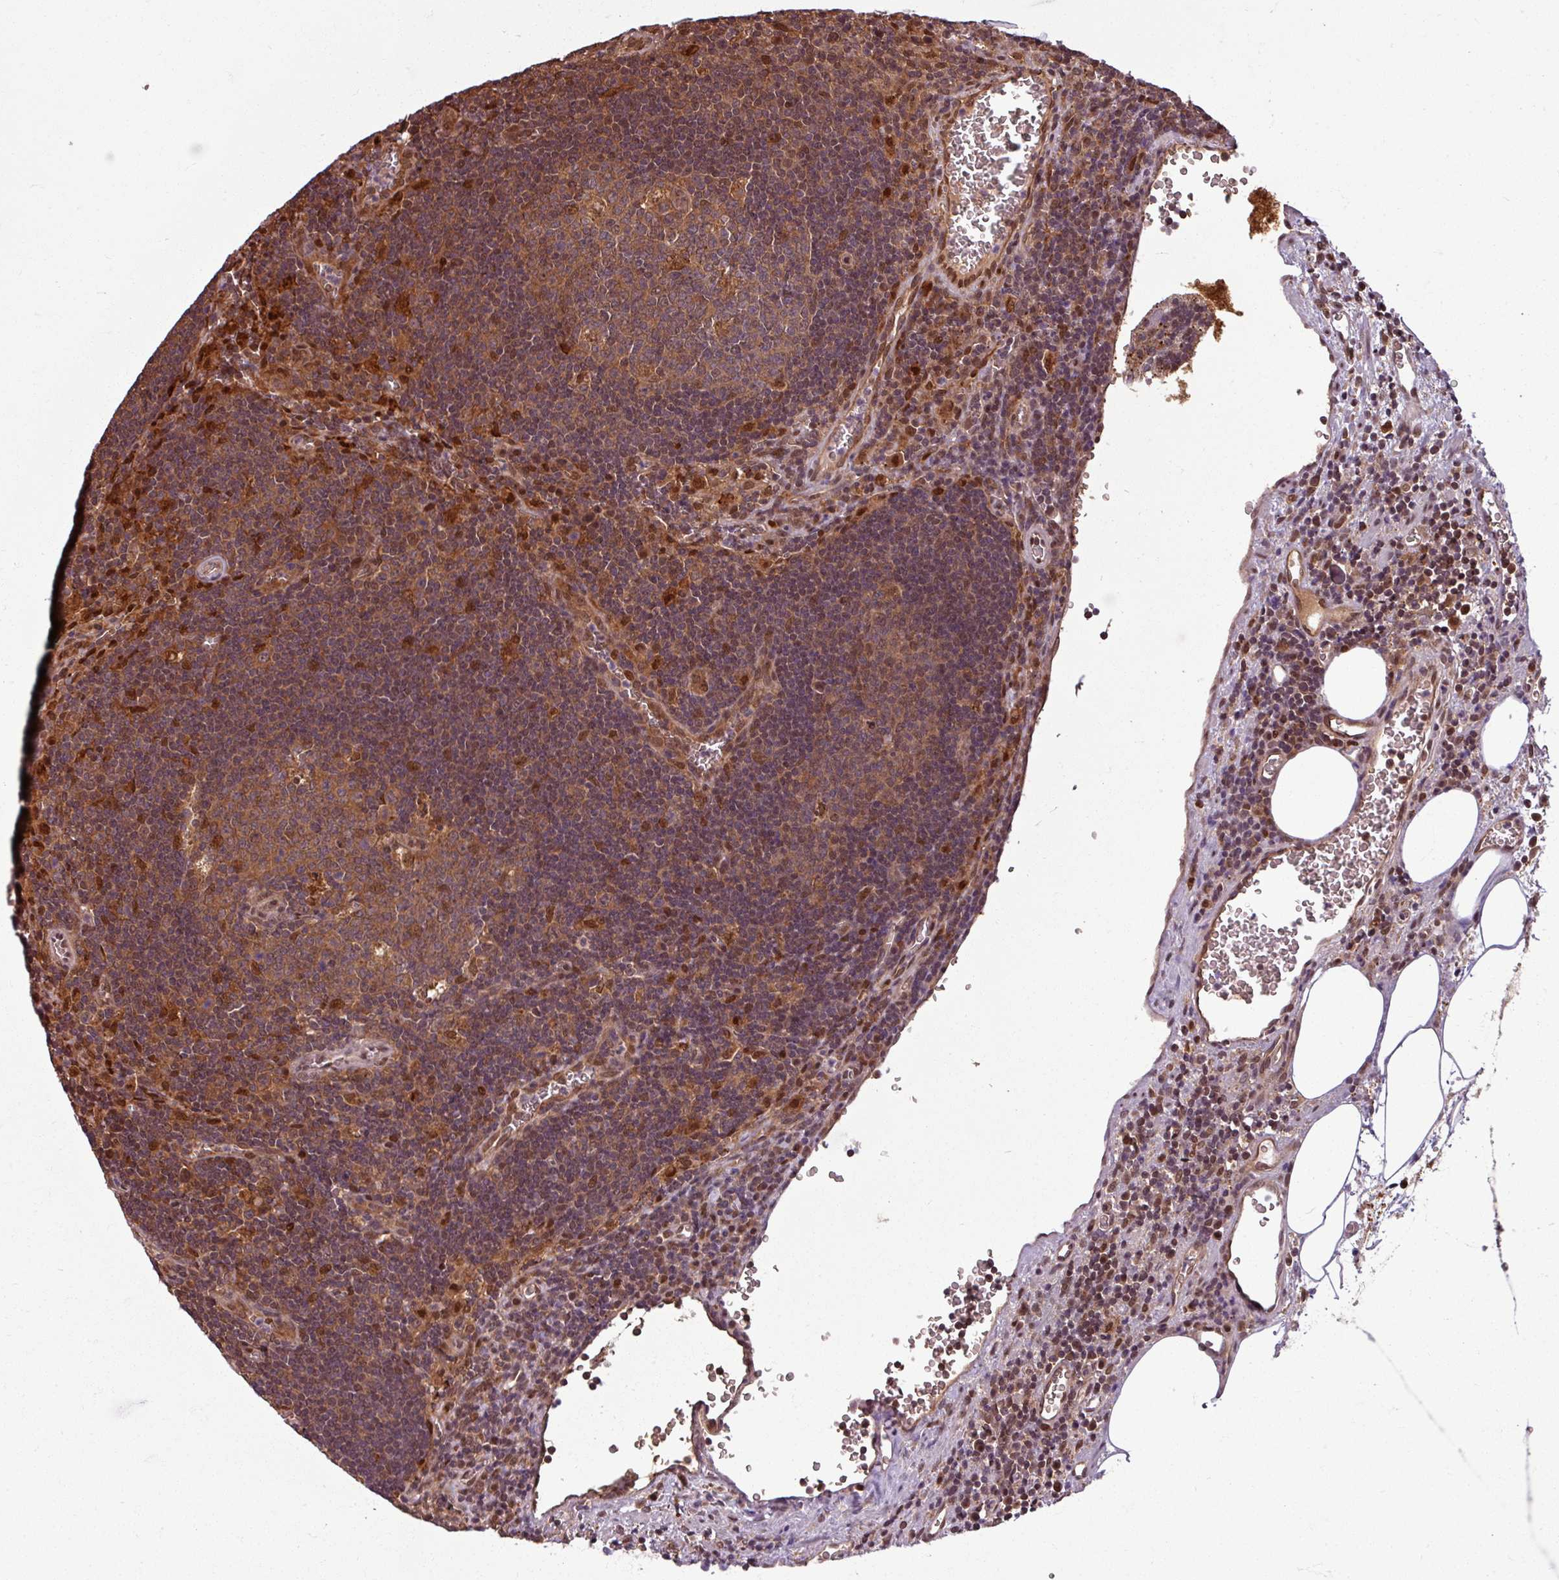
{"staining": {"intensity": "moderate", "quantity": ">75%", "location": "cytoplasmic/membranous"}, "tissue": "lymph node", "cell_type": "Germinal center cells", "image_type": "normal", "snomed": [{"axis": "morphology", "description": "Normal tissue, NOS"}, {"axis": "topography", "description": "Lymph node"}], "caption": "IHC (DAB (3,3'-diaminobenzidine)) staining of normal human lymph node demonstrates moderate cytoplasmic/membranous protein positivity in about >75% of germinal center cells. (DAB (3,3'-diaminobenzidine) IHC, brown staining for protein, blue staining for nuclei).", "gene": "KCTD11", "patient": {"sex": "male", "age": 50}}